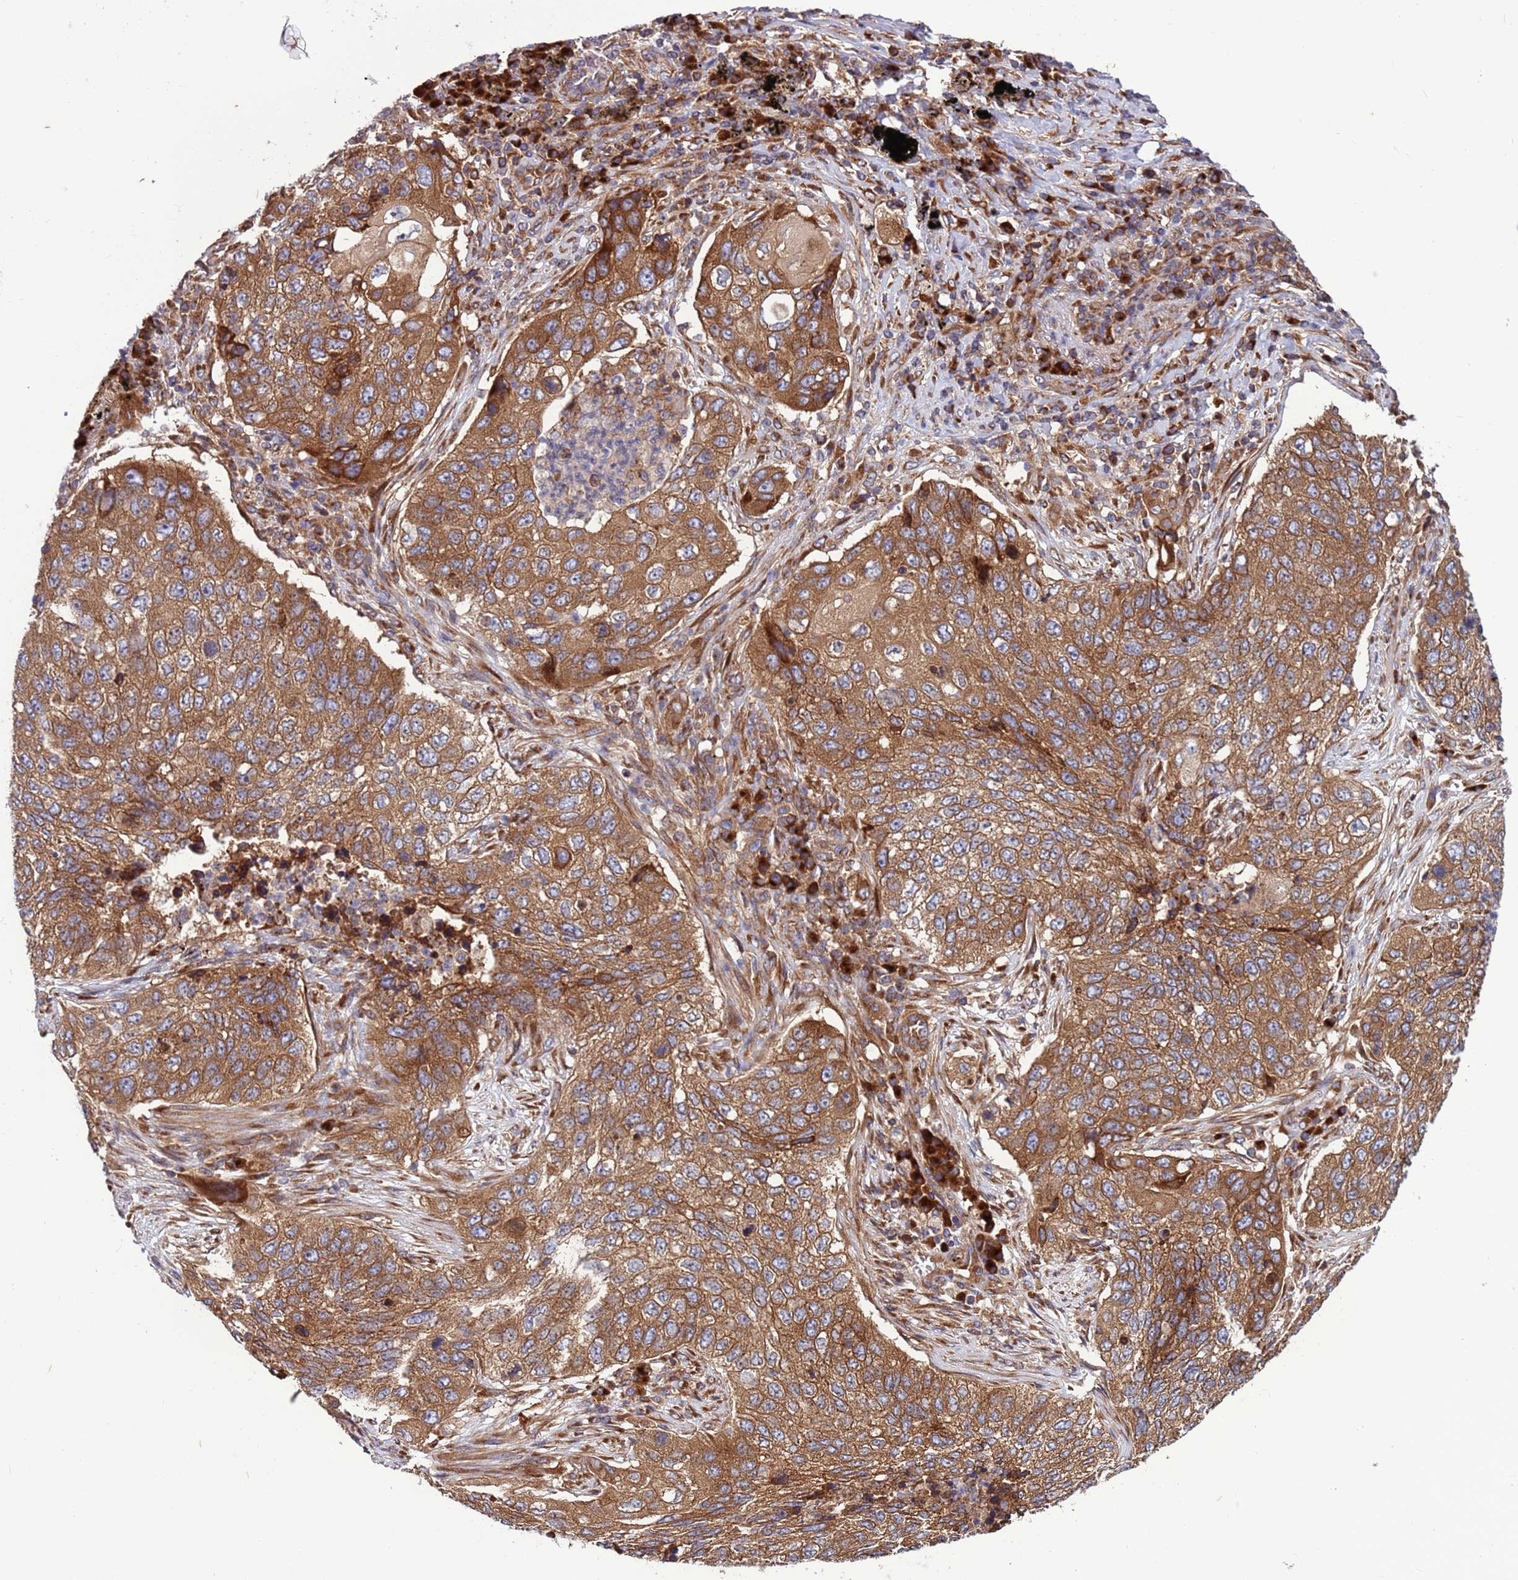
{"staining": {"intensity": "moderate", "quantity": ">75%", "location": "cytoplasmic/membranous"}, "tissue": "lung cancer", "cell_type": "Tumor cells", "image_type": "cancer", "snomed": [{"axis": "morphology", "description": "Squamous cell carcinoma, NOS"}, {"axis": "topography", "description": "Lung"}], "caption": "Protein analysis of squamous cell carcinoma (lung) tissue shows moderate cytoplasmic/membranous expression in about >75% of tumor cells.", "gene": "ZC3HAV1", "patient": {"sex": "female", "age": 63}}